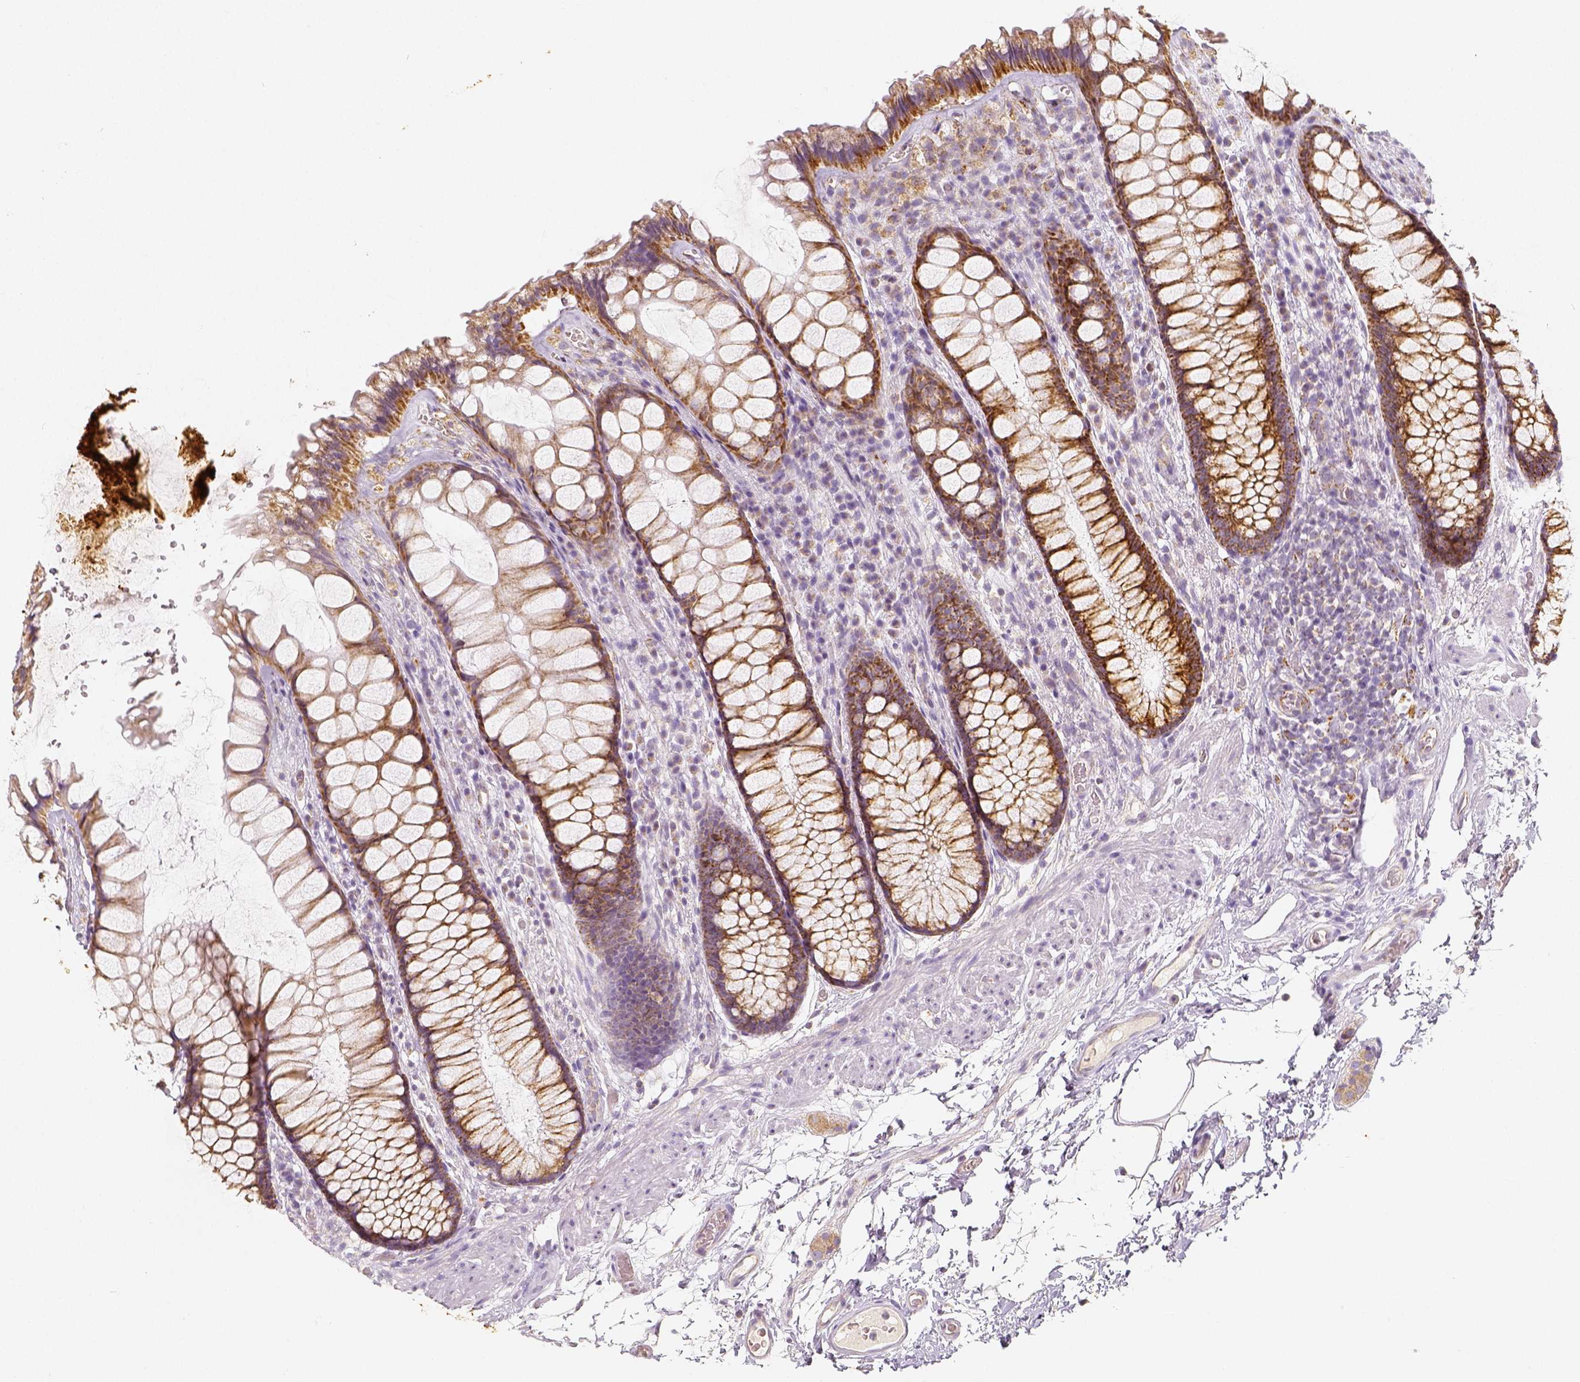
{"staining": {"intensity": "moderate", "quantity": ">75%", "location": "cytoplasmic/membranous"}, "tissue": "rectum", "cell_type": "Glandular cells", "image_type": "normal", "snomed": [{"axis": "morphology", "description": "Normal tissue, NOS"}, {"axis": "topography", "description": "Rectum"}], "caption": "Immunohistochemistry (IHC) image of benign human rectum stained for a protein (brown), which reveals medium levels of moderate cytoplasmic/membranous staining in about >75% of glandular cells.", "gene": "PGAM5", "patient": {"sex": "female", "age": 62}}